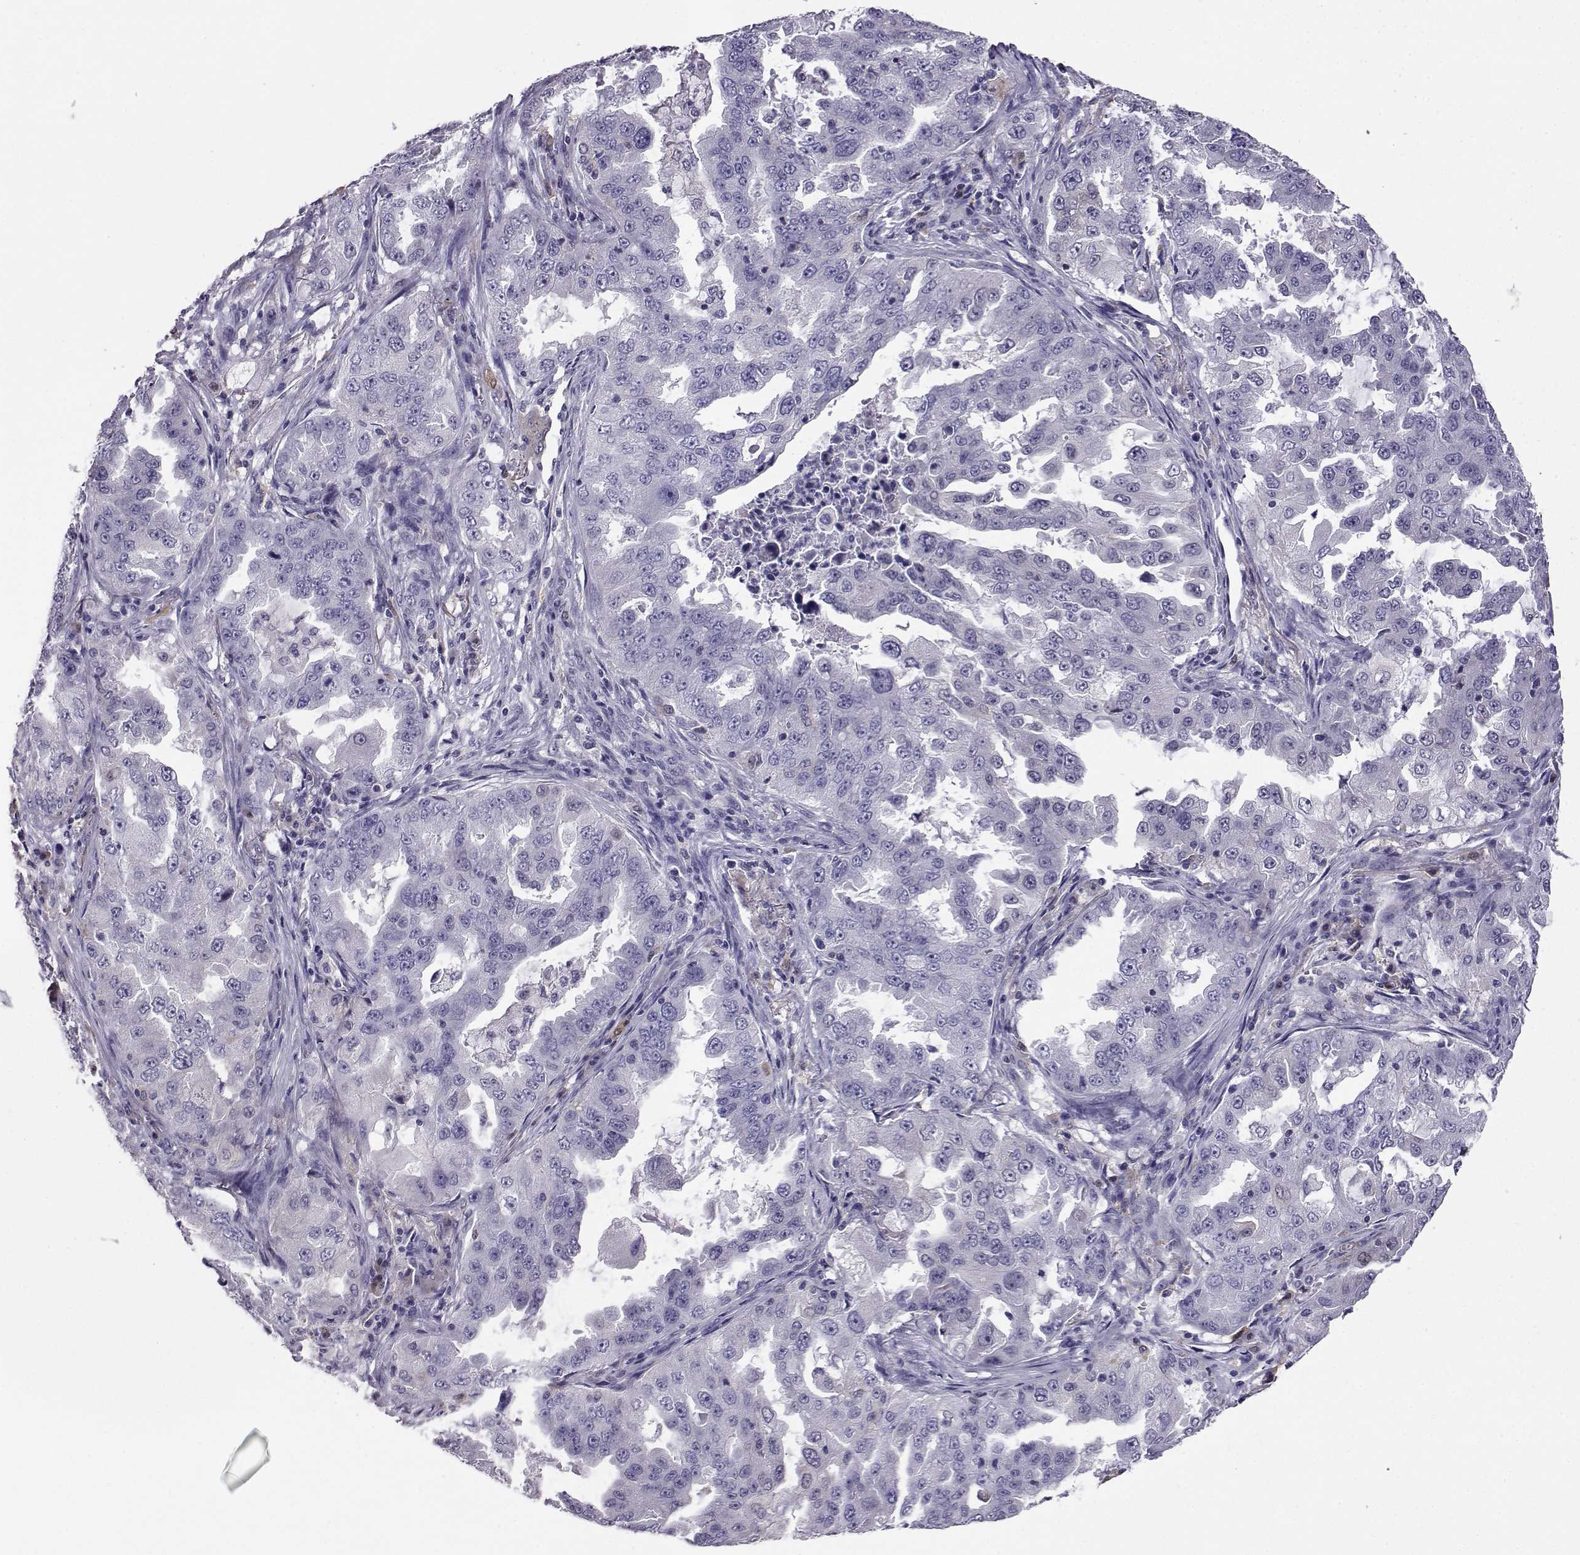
{"staining": {"intensity": "negative", "quantity": "none", "location": "none"}, "tissue": "lung cancer", "cell_type": "Tumor cells", "image_type": "cancer", "snomed": [{"axis": "morphology", "description": "Adenocarcinoma, NOS"}, {"axis": "topography", "description": "Lung"}], "caption": "Human lung cancer (adenocarcinoma) stained for a protein using IHC shows no staining in tumor cells.", "gene": "AKR1B1", "patient": {"sex": "female", "age": 61}}